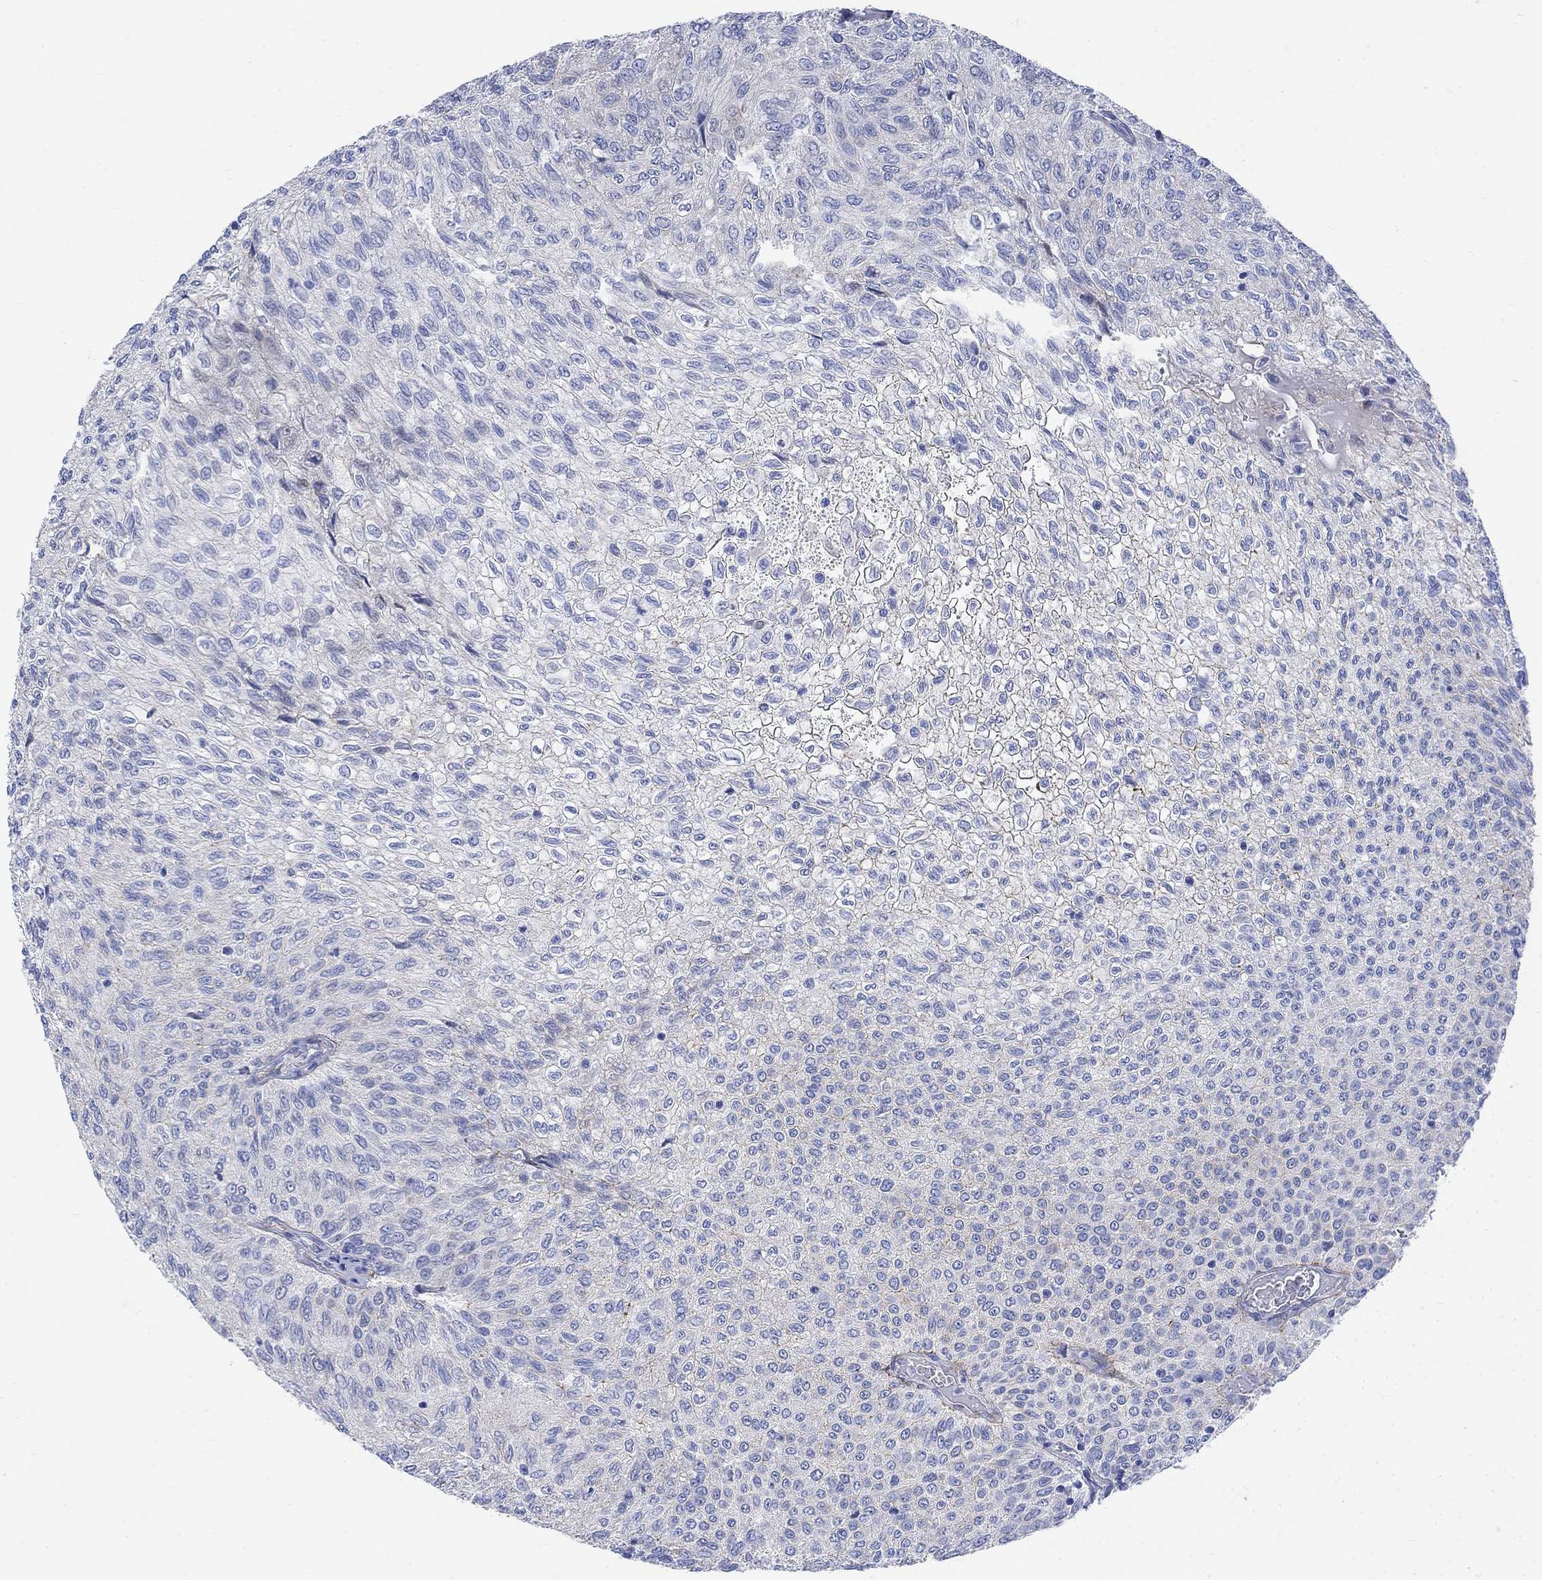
{"staining": {"intensity": "weak", "quantity": "<25%", "location": "cytoplasmic/membranous"}, "tissue": "urothelial cancer", "cell_type": "Tumor cells", "image_type": "cancer", "snomed": [{"axis": "morphology", "description": "Urothelial carcinoma, Low grade"}, {"axis": "topography", "description": "Urinary bladder"}], "caption": "DAB immunohistochemical staining of urothelial carcinoma (low-grade) shows no significant expression in tumor cells.", "gene": "MYL1", "patient": {"sex": "male", "age": 78}}